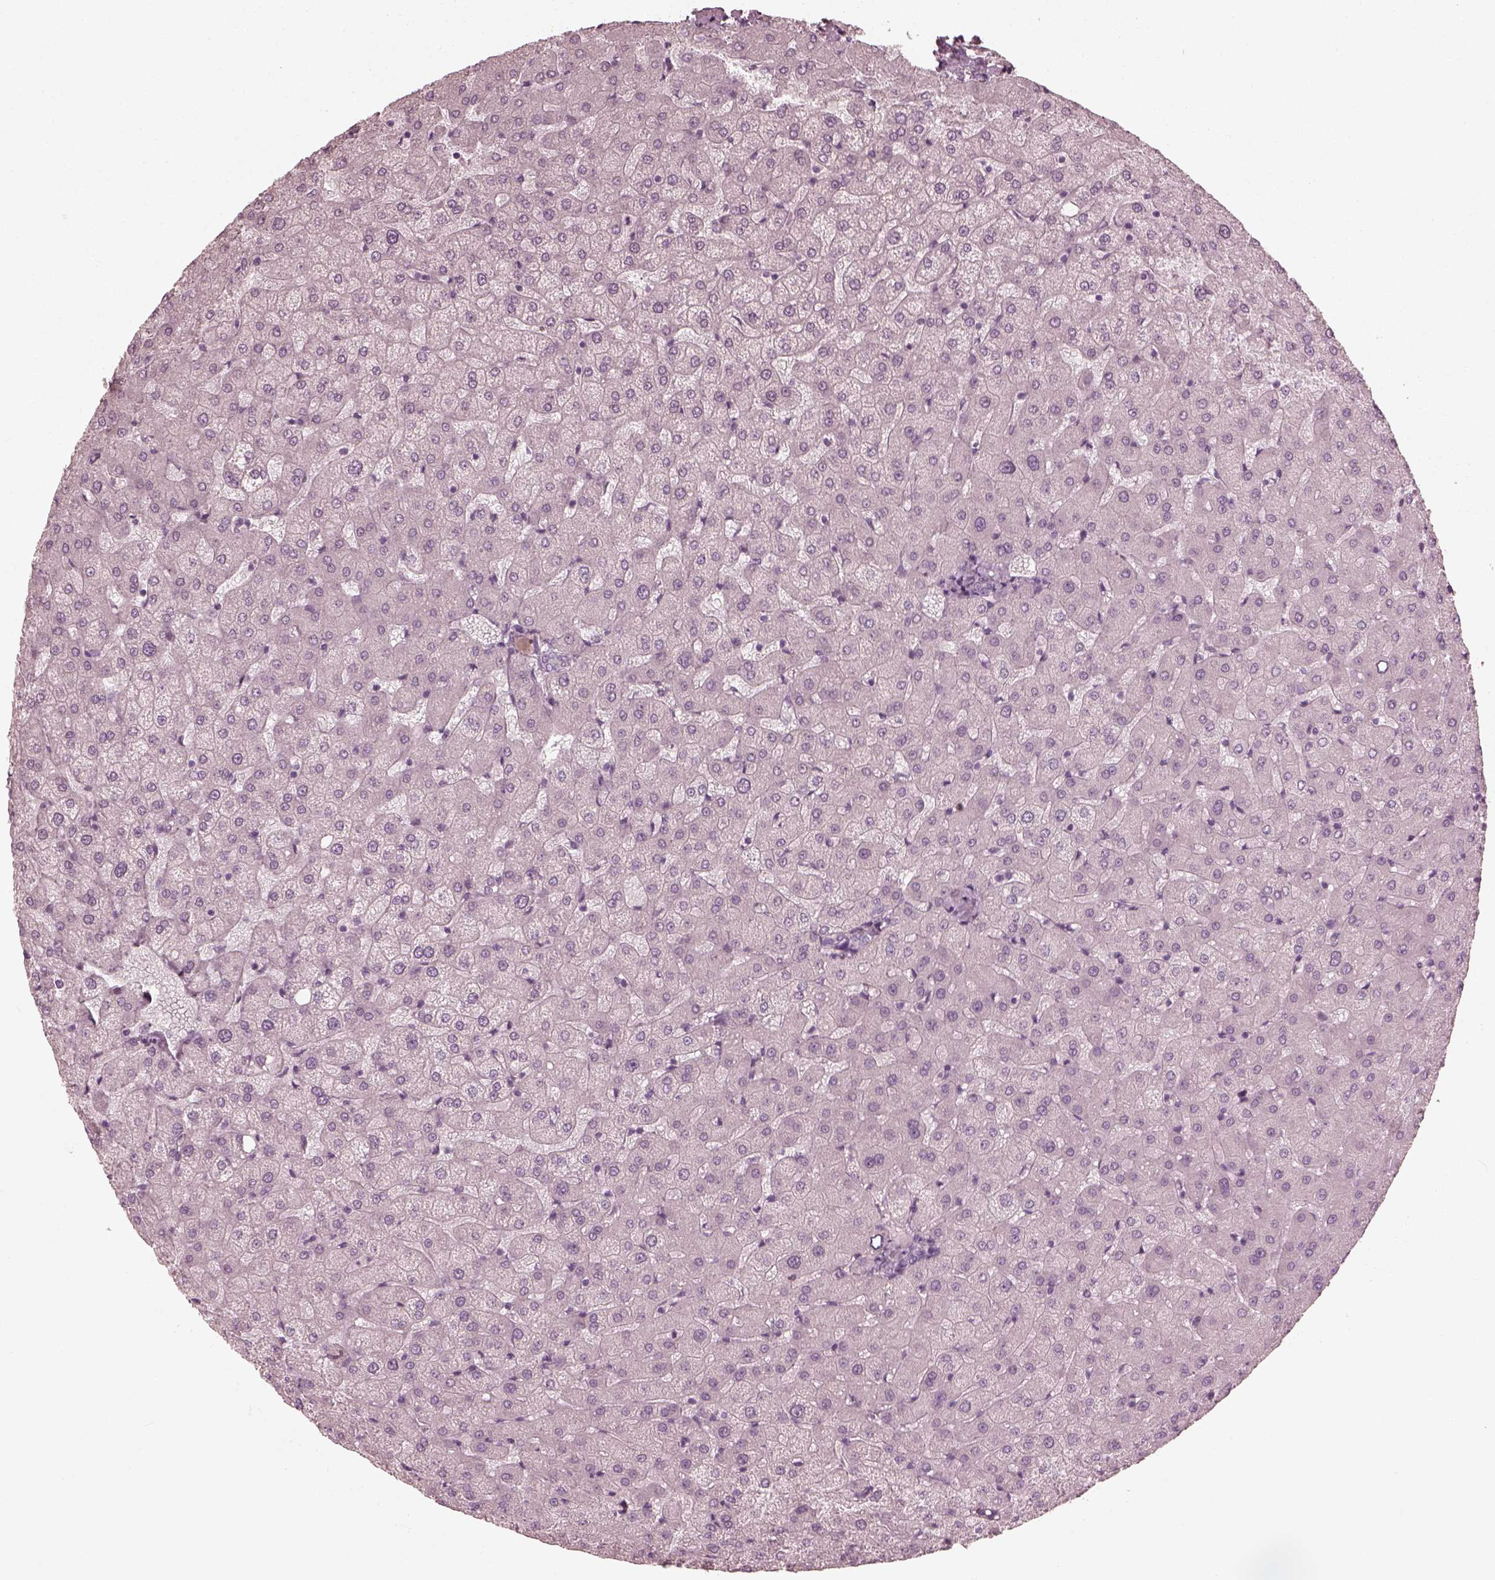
{"staining": {"intensity": "negative", "quantity": "none", "location": "none"}, "tissue": "liver", "cell_type": "Cholangiocytes", "image_type": "normal", "snomed": [{"axis": "morphology", "description": "Normal tissue, NOS"}, {"axis": "topography", "description": "Liver"}], "caption": "High magnification brightfield microscopy of unremarkable liver stained with DAB (brown) and counterstained with hematoxylin (blue): cholangiocytes show no significant positivity. (DAB (3,3'-diaminobenzidine) immunohistochemistry (IHC), high magnification).", "gene": "SAXO2", "patient": {"sex": "female", "age": 50}}